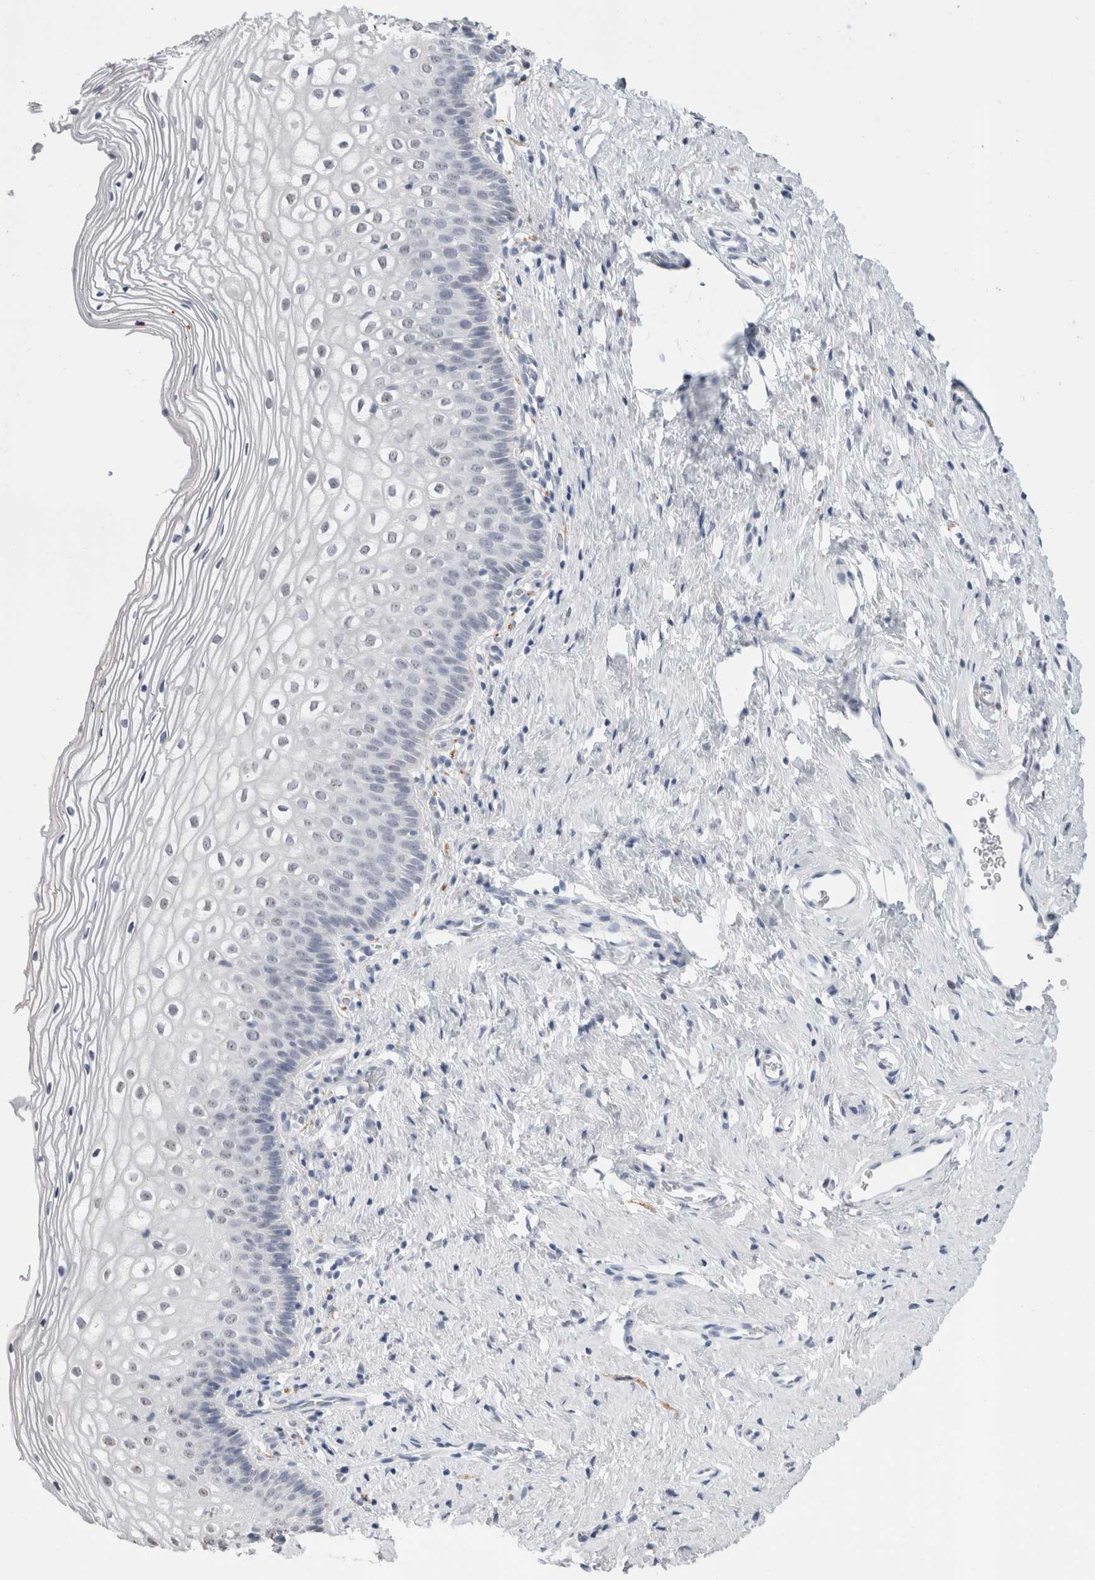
{"staining": {"intensity": "negative", "quantity": "none", "location": "none"}, "tissue": "cervix", "cell_type": "Squamous epithelial cells", "image_type": "normal", "snomed": [{"axis": "morphology", "description": "Normal tissue, NOS"}, {"axis": "topography", "description": "Cervix"}], "caption": "This is an IHC histopathology image of unremarkable human cervix. There is no expression in squamous epithelial cells.", "gene": "CADM3", "patient": {"sex": "female", "age": 27}}